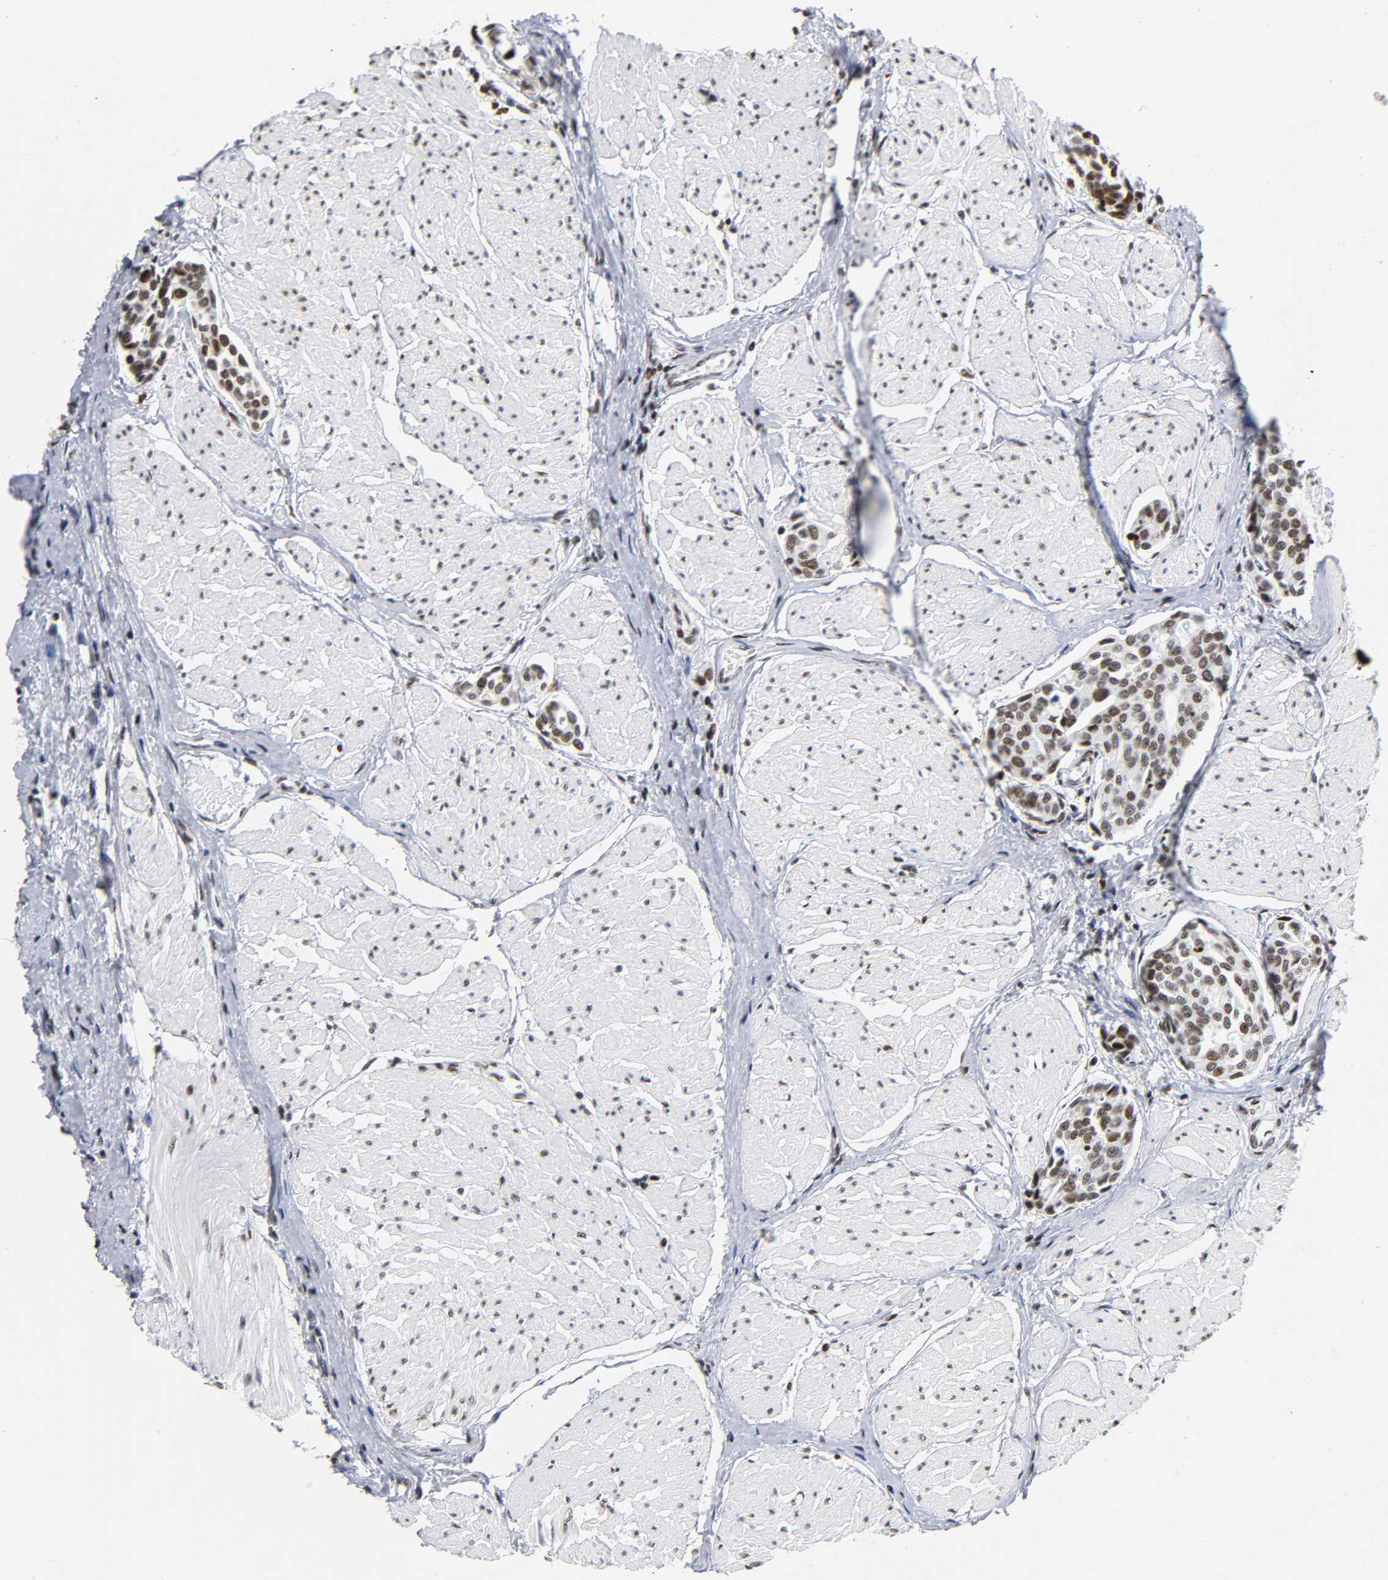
{"staining": {"intensity": "moderate", "quantity": ">75%", "location": "nuclear"}, "tissue": "urothelial cancer", "cell_type": "Tumor cells", "image_type": "cancer", "snomed": [{"axis": "morphology", "description": "Urothelial carcinoma, High grade"}, {"axis": "topography", "description": "Urinary bladder"}], "caption": "High-power microscopy captured an immunohistochemistry photomicrograph of urothelial cancer, revealing moderate nuclear staining in about >75% of tumor cells. The protein is shown in brown color, while the nuclei are stained blue.", "gene": "UBTF", "patient": {"sex": "male", "age": 78}}